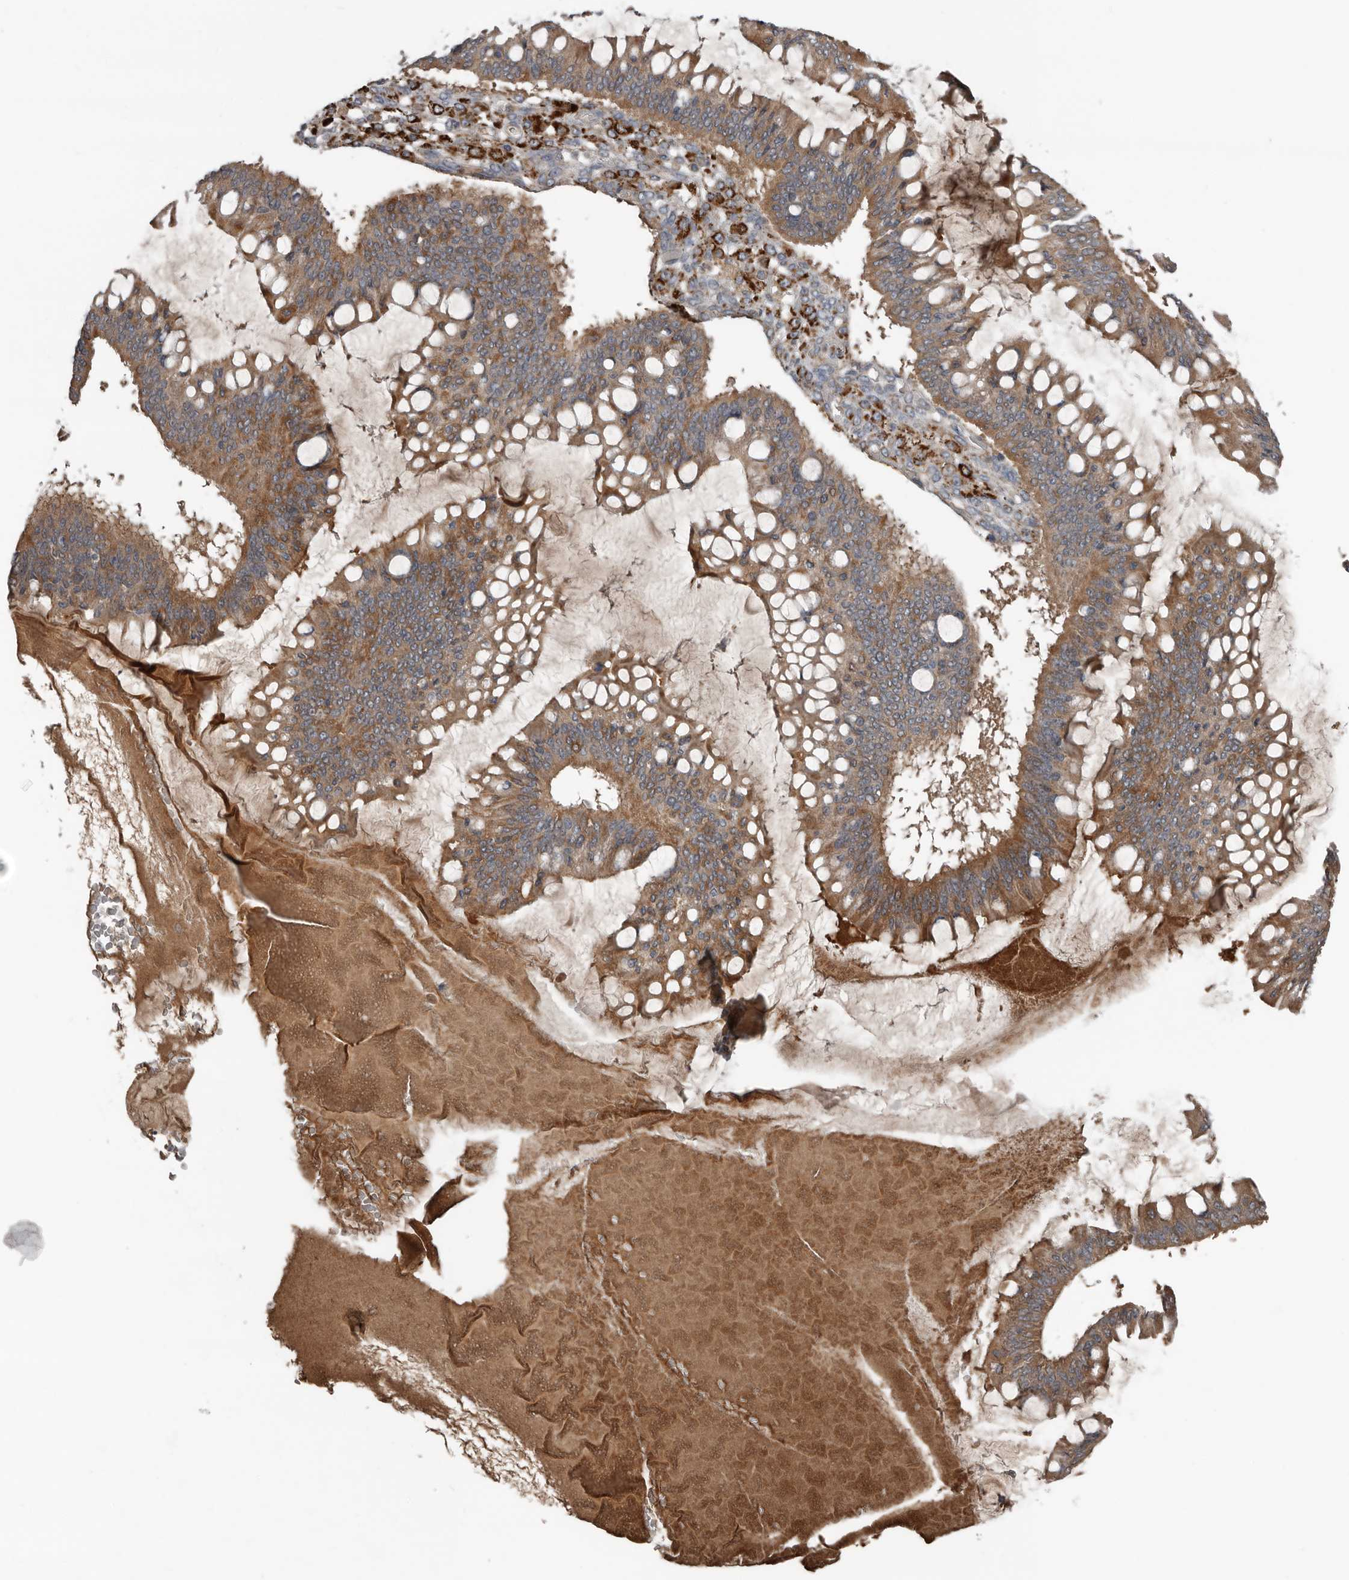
{"staining": {"intensity": "moderate", "quantity": ">75%", "location": "cytoplasmic/membranous"}, "tissue": "ovarian cancer", "cell_type": "Tumor cells", "image_type": "cancer", "snomed": [{"axis": "morphology", "description": "Cystadenocarcinoma, mucinous, NOS"}, {"axis": "topography", "description": "Ovary"}], "caption": "Ovarian mucinous cystadenocarcinoma tissue exhibits moderate cytoplasmic/membranous positivity in approximately >75% of tumor cells", "gene": "DNAJB4", "patient": {"sex": "female", "age": 73}}